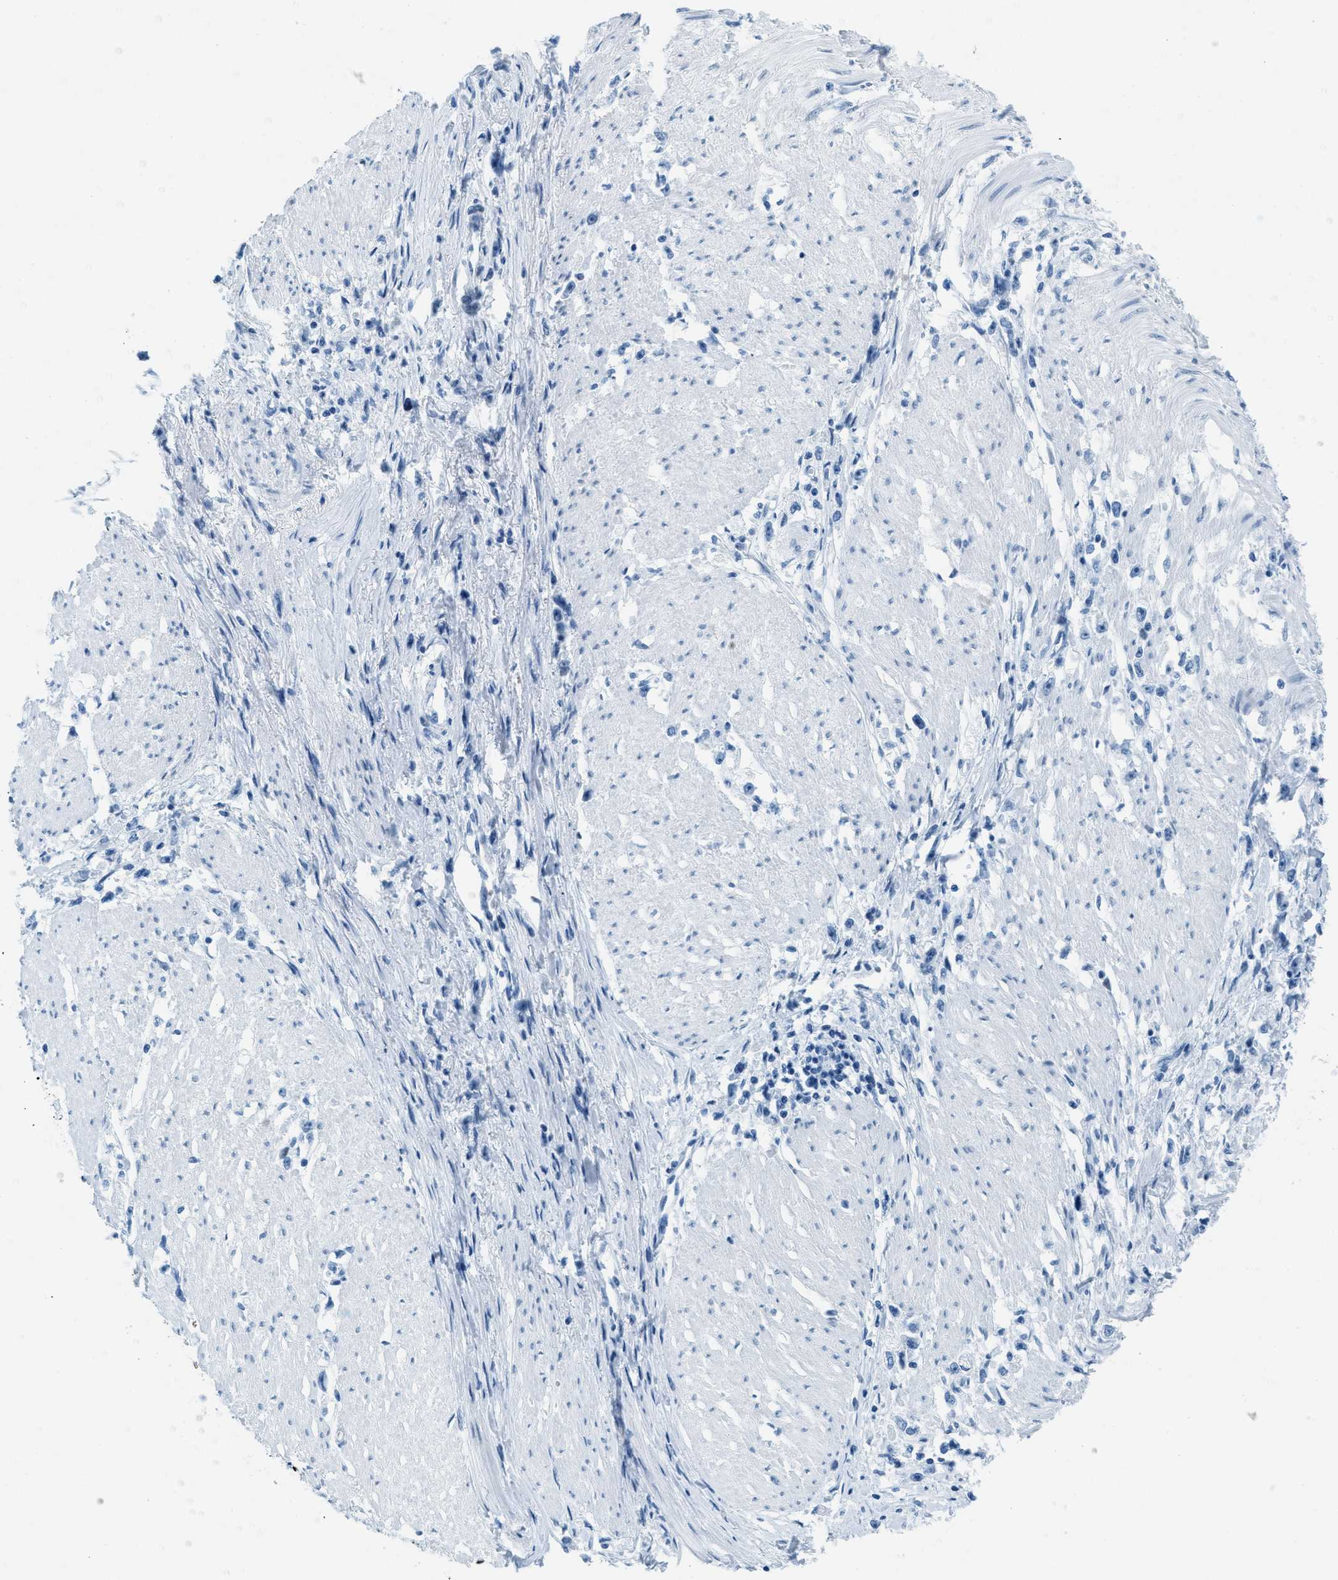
{"staining": {"intensity": "negative", "quantity": "none", "location": "none"}, "tissue": "stomach cancer", "cell_type": "Tumor cells", "image_type": "cancer", "snomed": [{"axis": "morphology", "description": "Adenocarcinoma, NOS"}, {"axis": "topography", "description": "Stomach"}], "caption": "Tumor cells show no significant staining in stomach adenocarcinoma.", "gene": "PLA2G2A", "patient": {"sex": "female", "age": 59}}